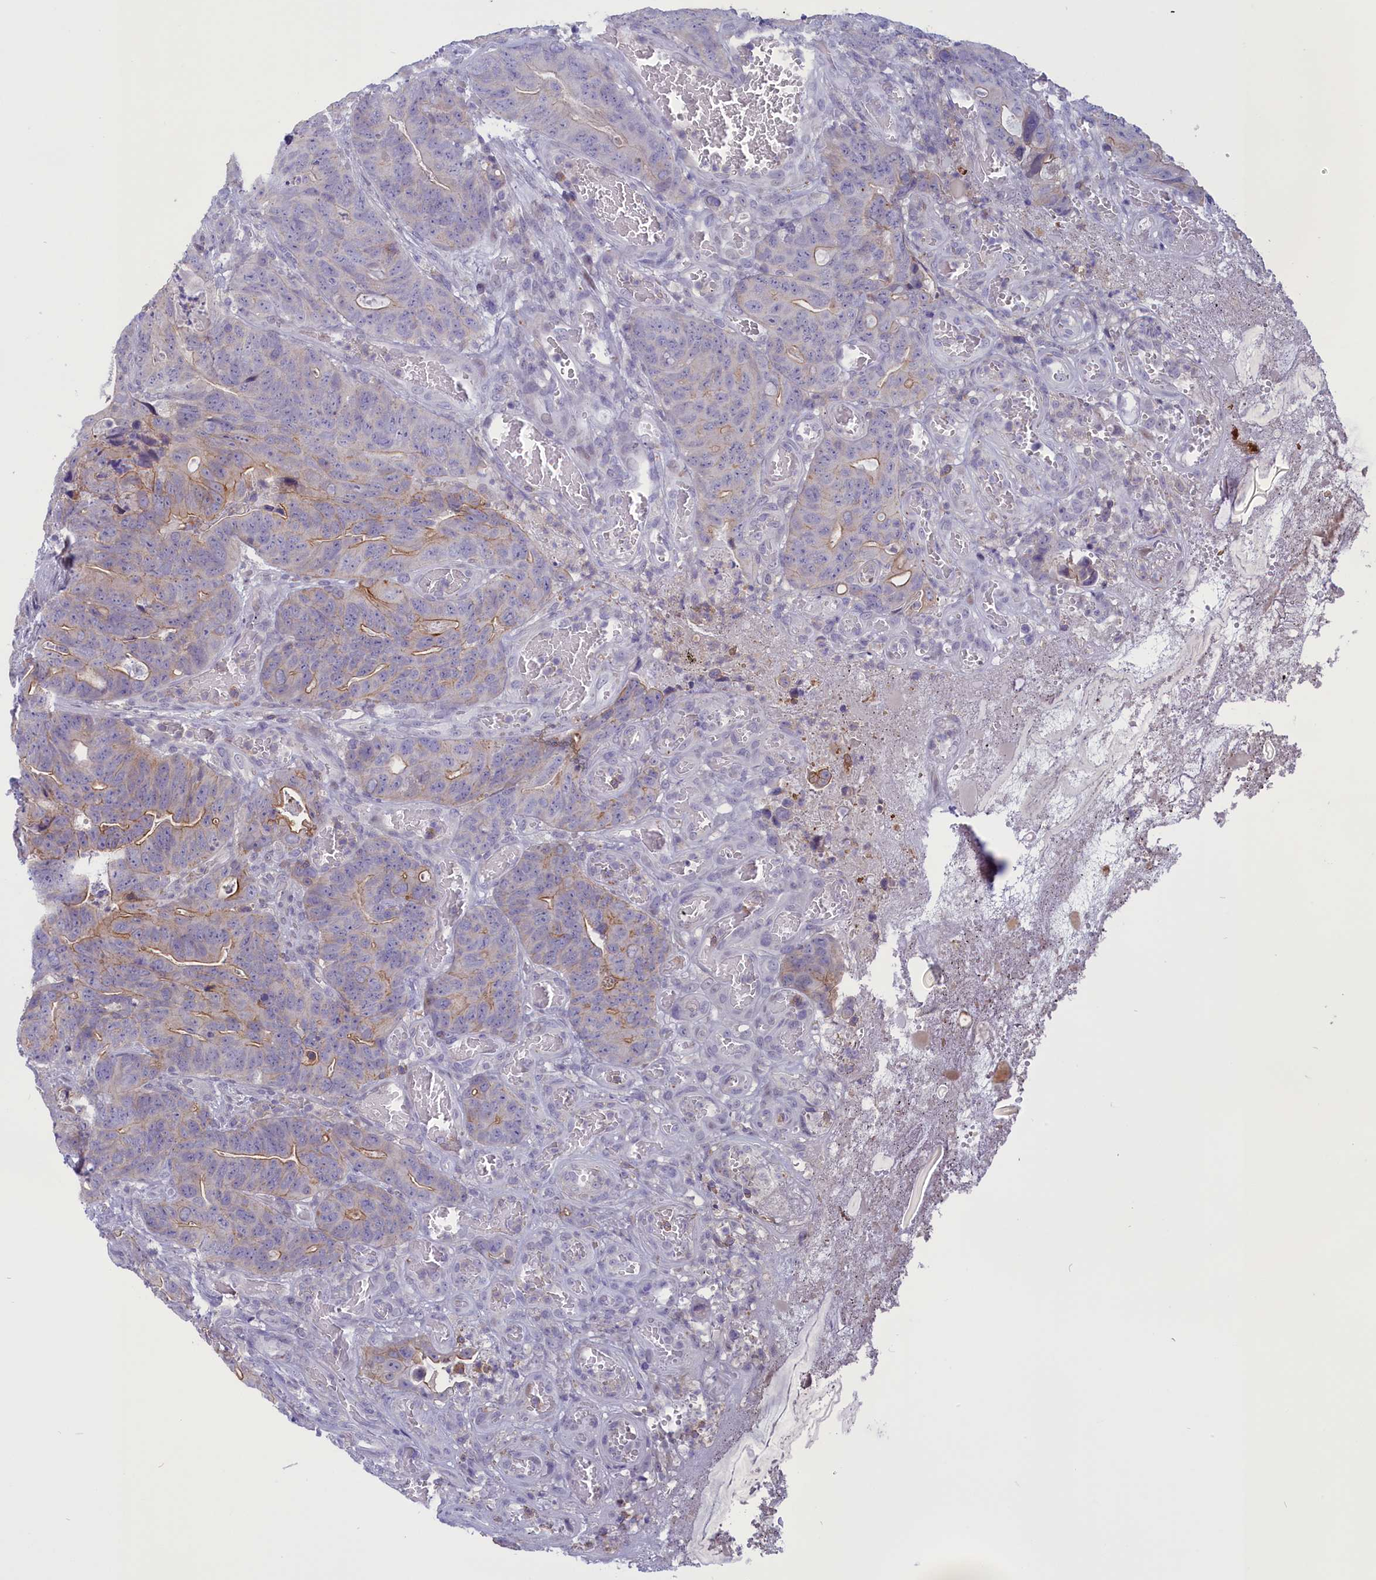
{"staining": {"intensity": "moderate", "quantity": "<25%", "location": "cytoplasmic/membranous"}, "tissue": "colorectal cancer", "cell_type": "Tumor cells", "image_type": "cancer", "snomed": [{"axis": "morphology", "description": "Adenocarcinoma, NOS"}, {"axis": "topography", "description": "Colon"}], "caption": "Human colorectal cancer (adenocarcinoma) stained for a protein (brown) exhibits moderate cytoplasmic/membranous positive expression in about <25% of tumor cells.", "gene": "CORO2A", "patient": {"sex": "female", "age": 82}}